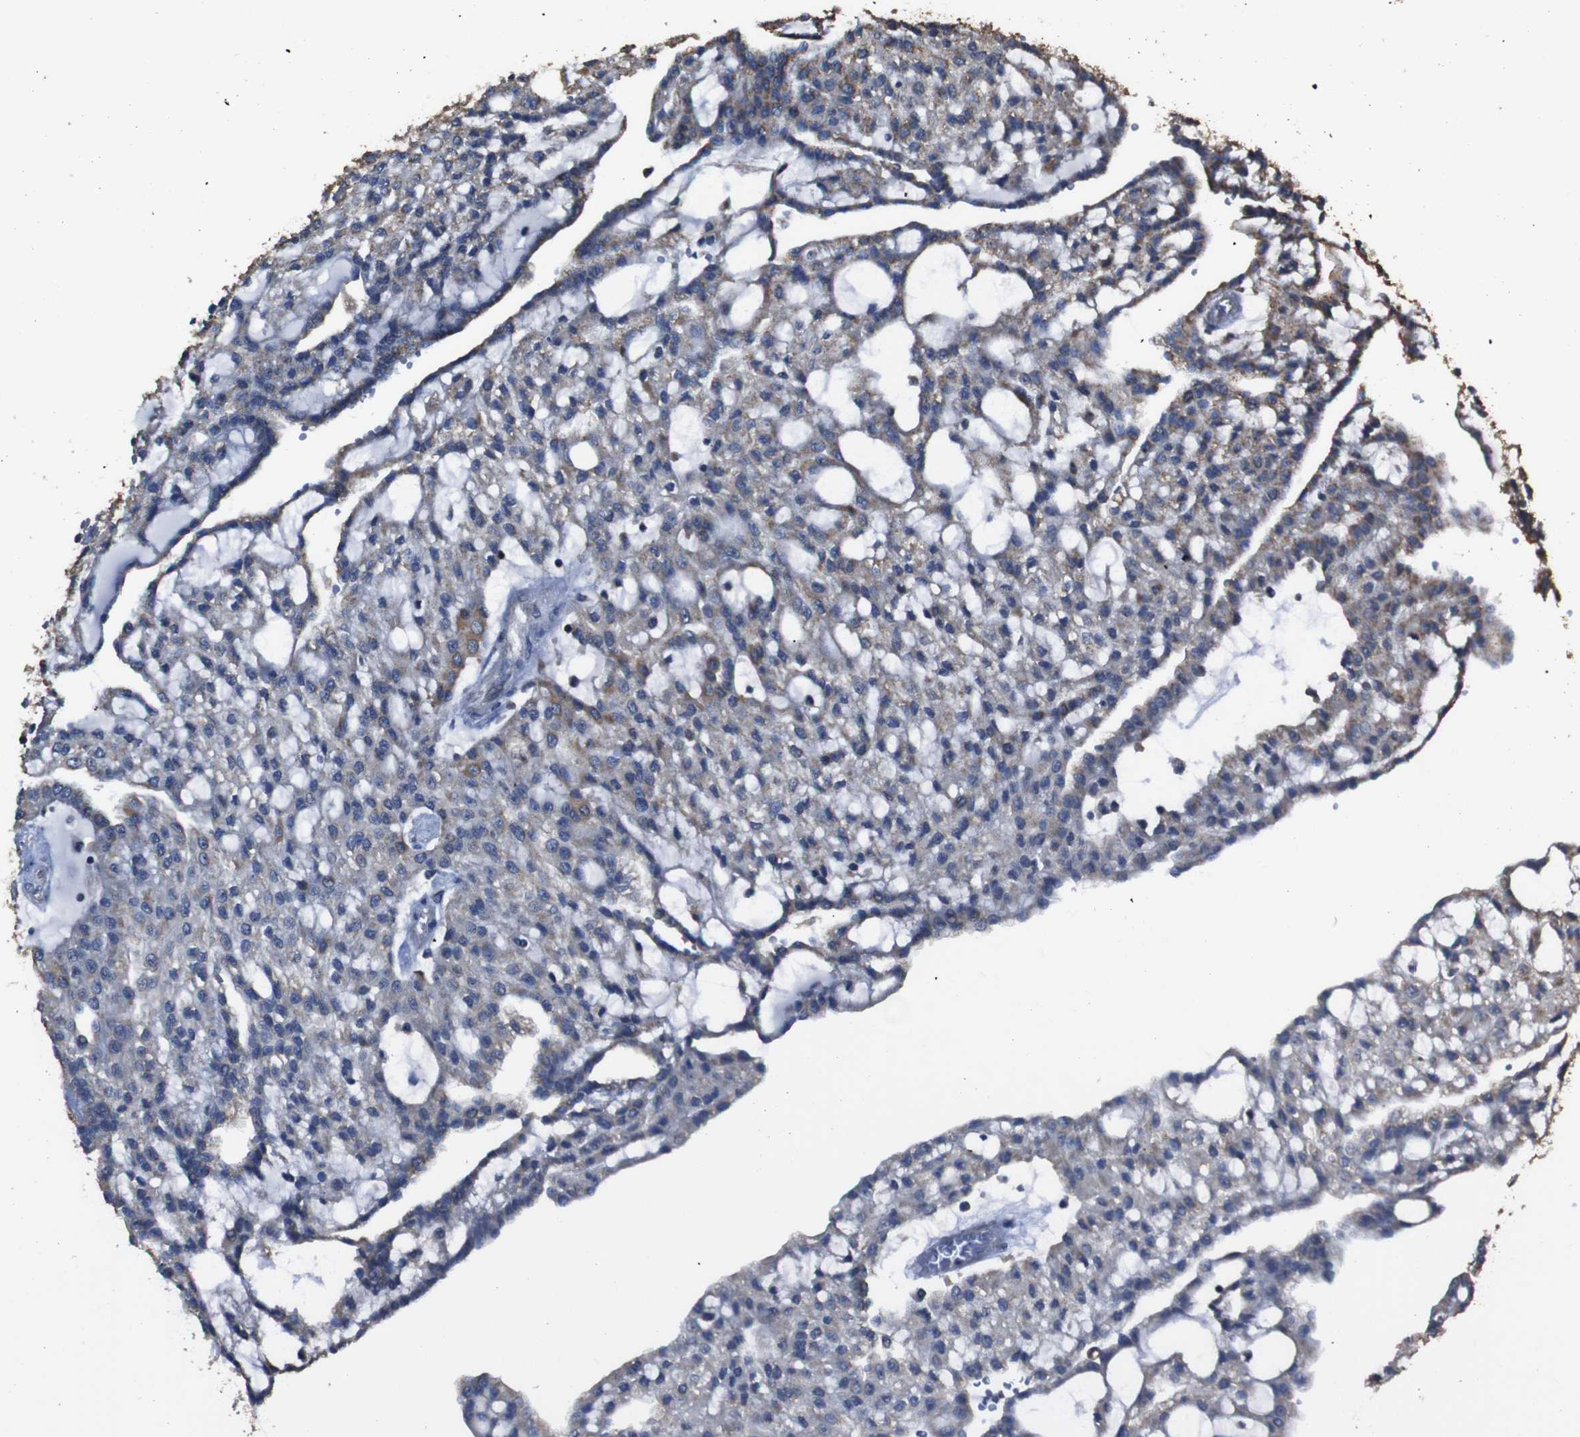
{"staining": {"intensity": "moderate", "quantity": "<25%", "location": "cytoplasmic/membranous"}, "tissue": "renal cancer", "cell_type": "Tumor cells", "image_type": "cancer", "snomed": [{"axis": "morphology", "description": "Adenocarcinoma, NOS"}, {"axis": "topography", "description": "Kidney"}], "caption": "A brown stain highlights moderate cytoplasmic/membranous expression of a protein in renal cancer tumor cells.", "gene": "SNN", "patient": {"sex": "male", "age": 63}}